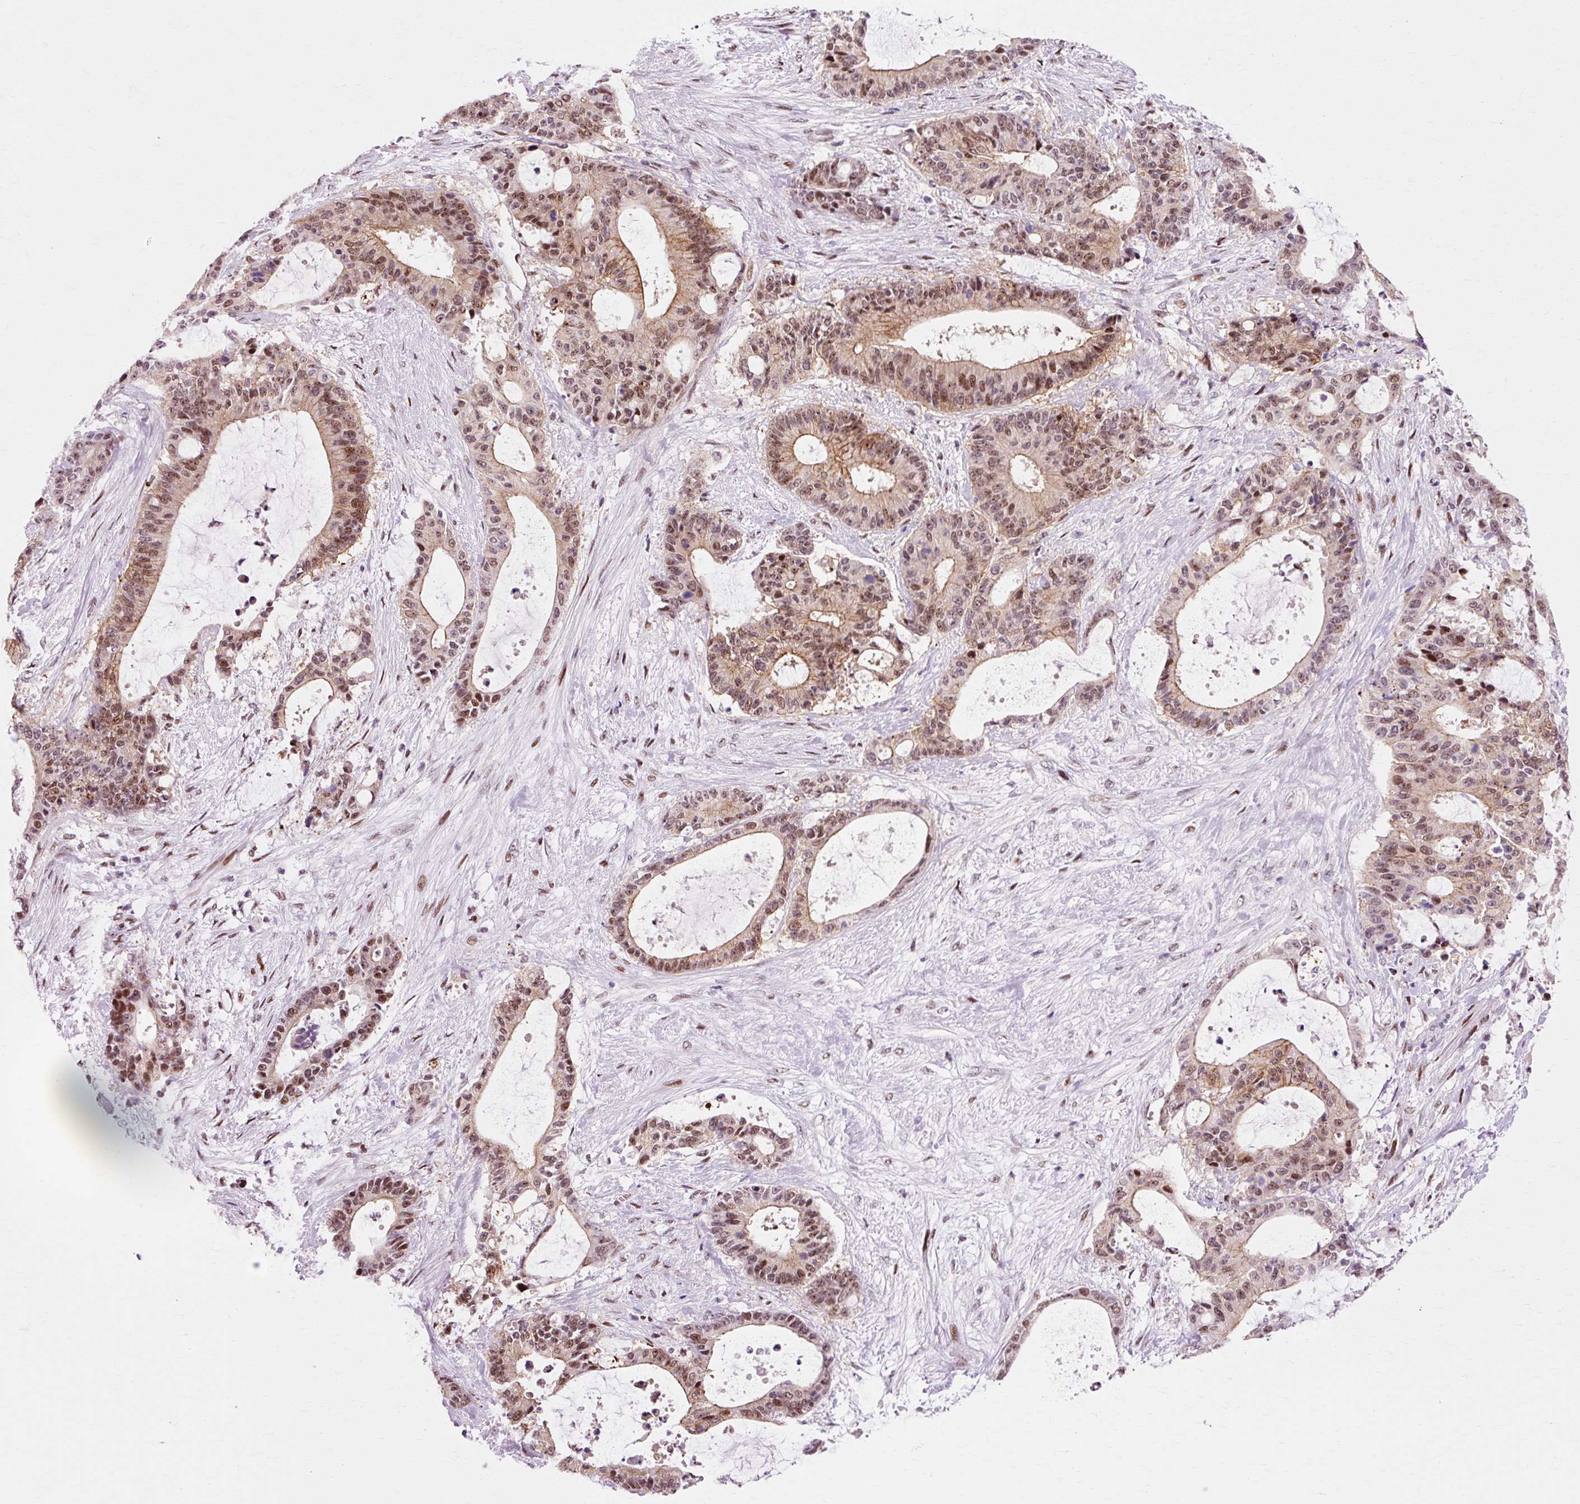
{"staining": {"intensity": "moderate", "quantity": ">75%", "location": "cytoplasmic/membranous,nuclear"}, "tissue": "liver cancer", "cell_type": "Tumor cells", "image_type": "cancer", "snomed": [{"axis": "morphology", "description": "Normal tissue, NOS"}, {"axis": "morphology", "description": "Cholangiocarcinoma"}, {"axis": "topography", "description": "Liver"}, {"axis": "topography", "description": "Peripheral nerve tissue"}], "caption": "DAB immunohistochemical staining of liver cholangiocarcinoma reveals moderate cytoplasmic/membranous and nuclear protein positivity in approximately >75% of tumor cells.", "gene": "MACROD2", "patient": {"sex": "female", "age": 73}}